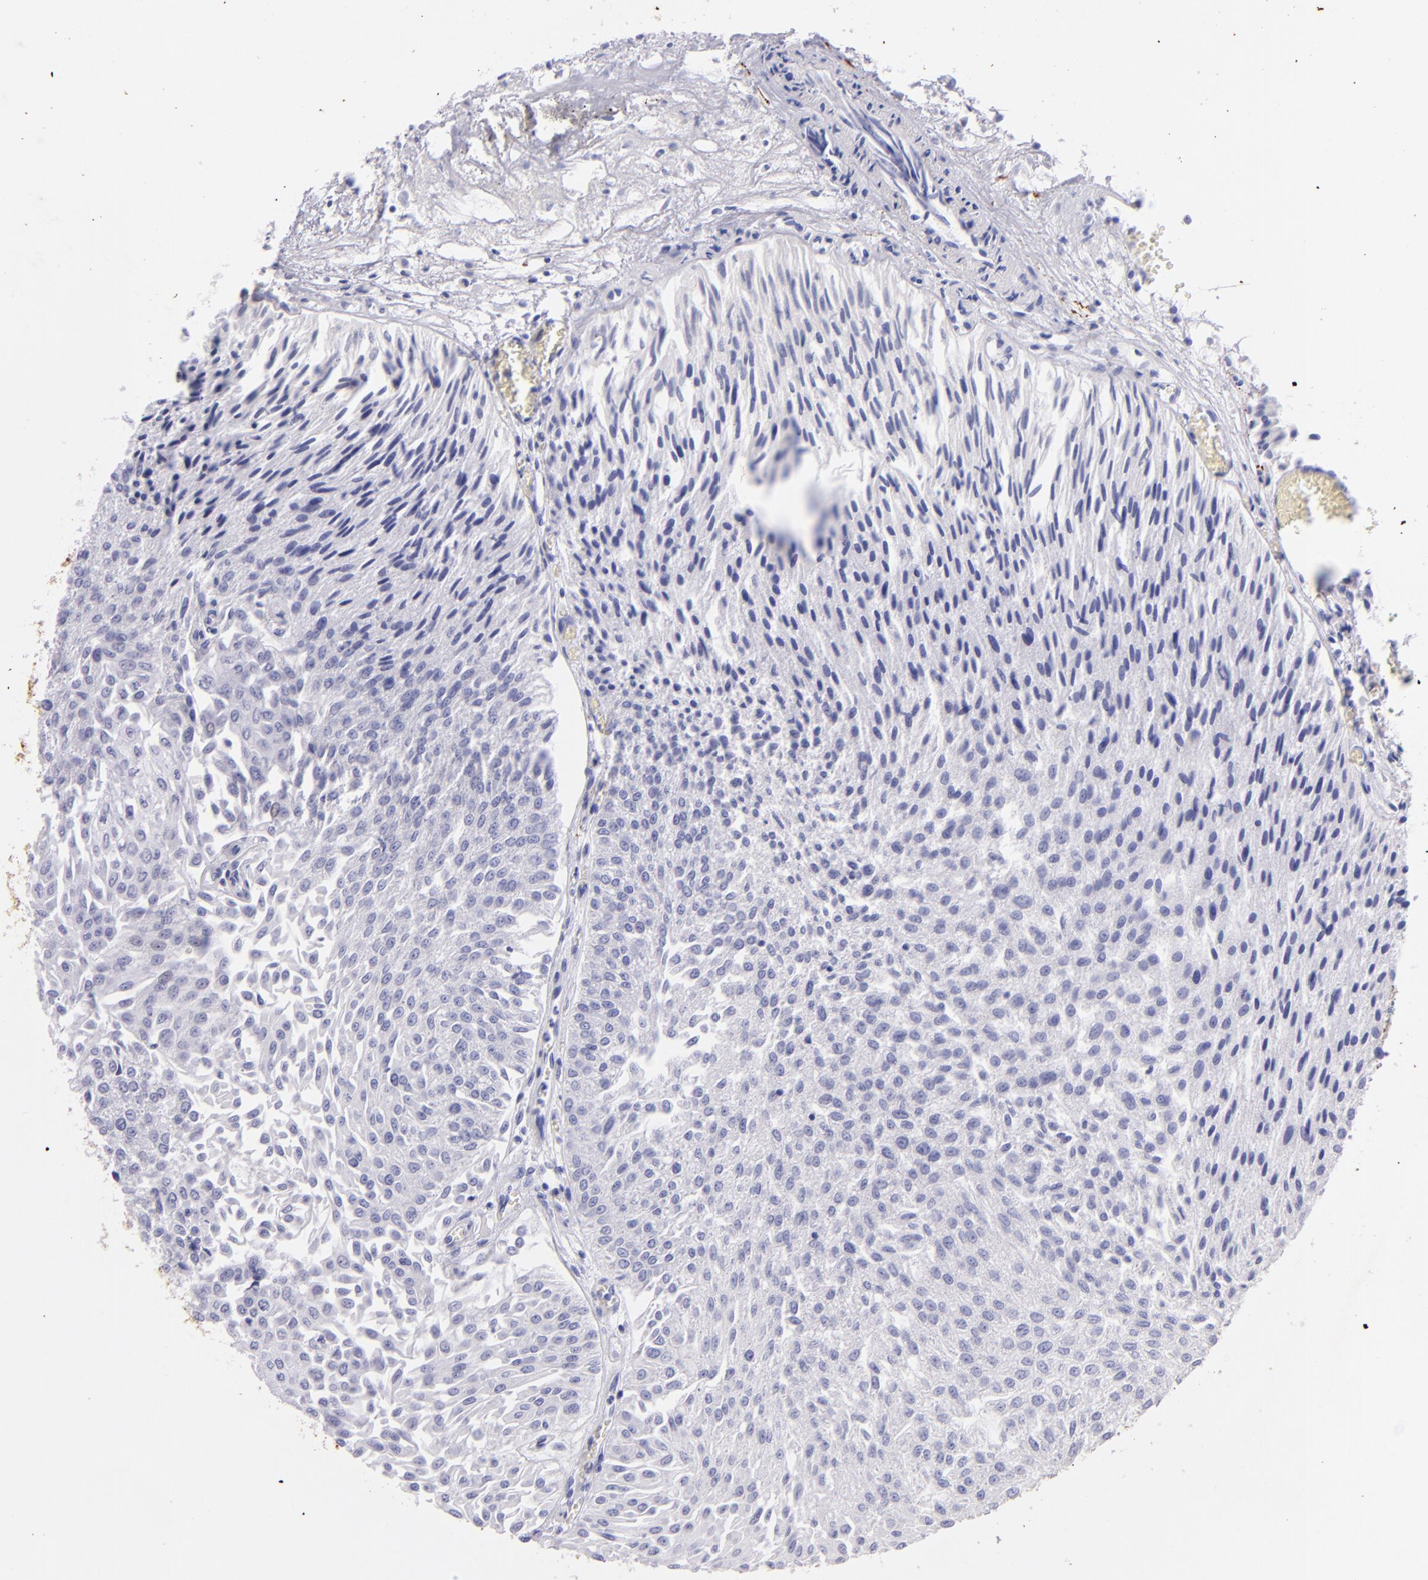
{"staining": {"intensity": "negative", "quantity": "none", "location": "none"}, "tissue": "urothelial cancer", "cell_type": "Tumor cells", "image_type": "cancer", "snomed": [{"axis": "morphology", "description": "Urothelial carcinoma, Low grade"}, {"axis": "topography", "description": "Urinary bladder"}], "caption": "Immunohistochemistry (IHC) of human urothelial cancer exhibits no expression in tumor cells.", "gene": "UCHL1", "patient": {"sex": "male", "age": 86}}